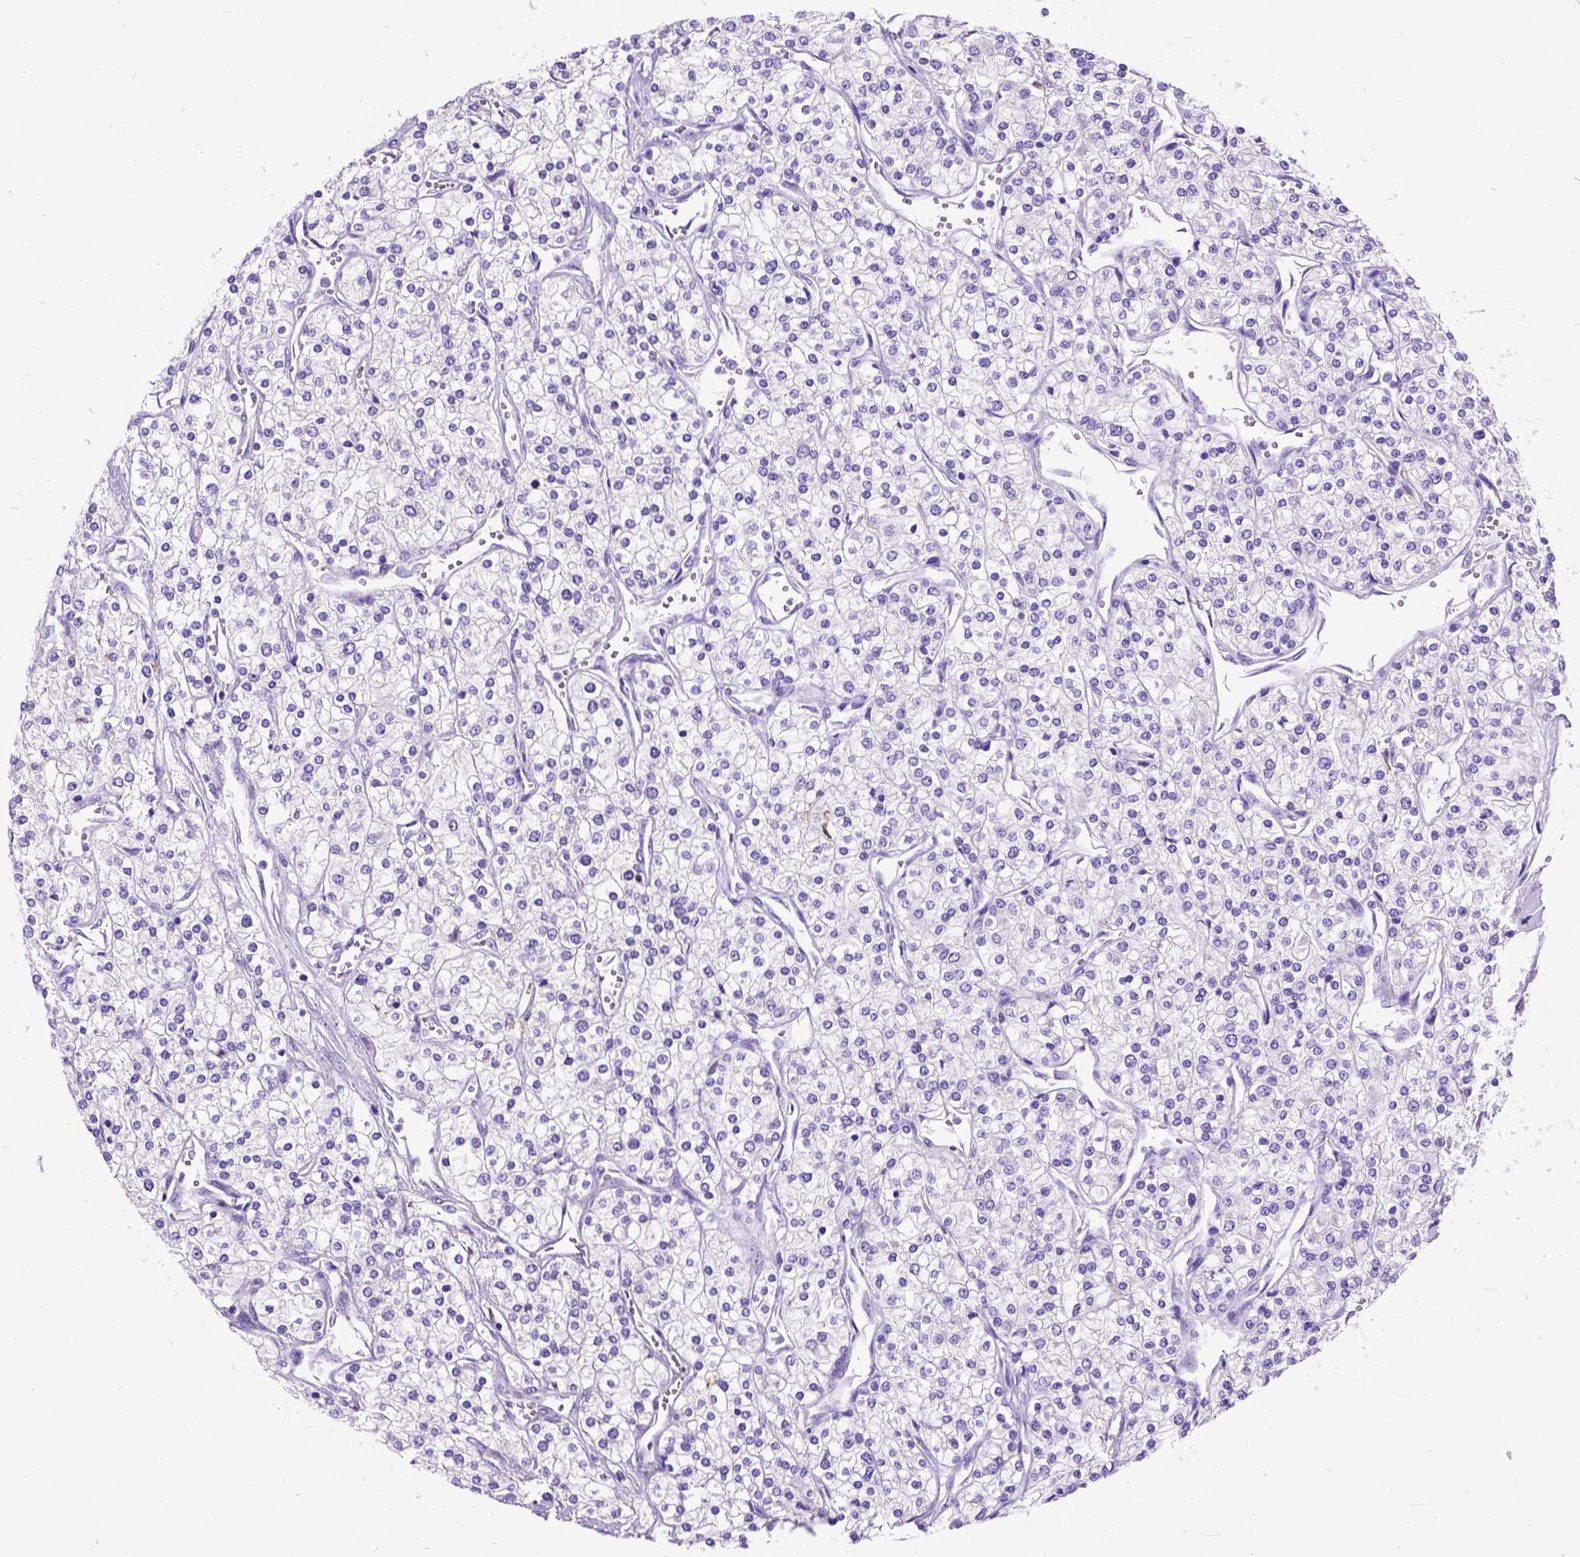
{"staining": {"intensity": "negative", "quantity": "none", "location": "none"}, "tissue": "renal cancer", "cell_type": "Tumor cells", "image_type": "cancer", "snomed": [{"axis": "morphology", "description": "Adenocarcinoma, NOS"}, {"axis": "topography", "description": "Kidney"}], "caption": "The histopathology image displays no significant positivity in tumor cells of renal adenocarcinoma.", "gene": "CFAP54", "patient": {"sex": "male", "age": 80}}